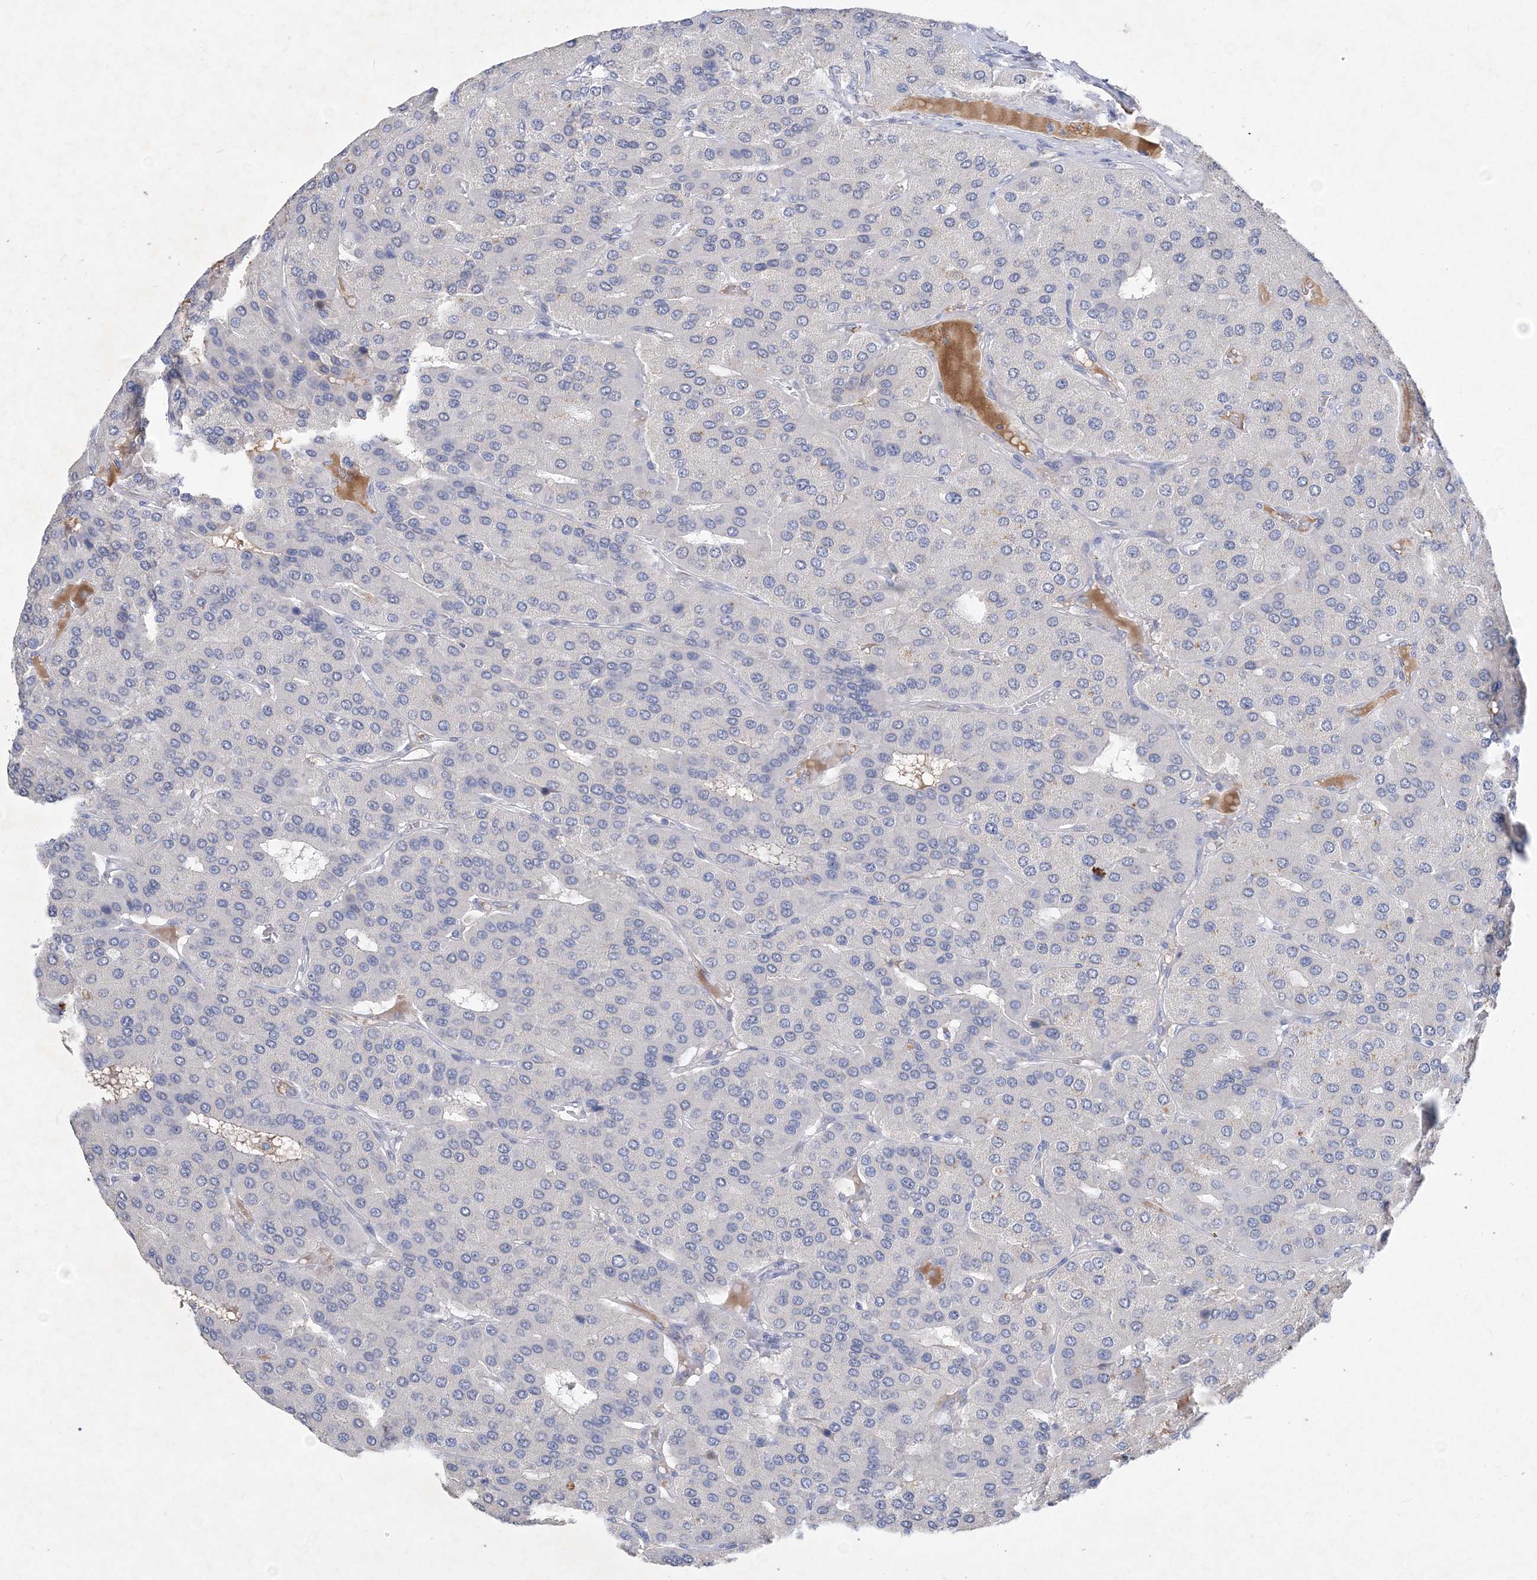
{"staining": {"intensity": "negative", "quantity": "none", "location": "none"}, "tissue": "parathyroid gland", "cell_type": "Glandular cells", "image_type": "normal", "snomed": [{"axis": "morphology", "description": "Normal tissue, NOS"}, {"axis": "morphology", "description": "Adenoma, NOS"}, {"axis": "topography", "description": "Parathyroid gland"}], "caption": "Glandular cells are negative for protein expression in unremarkable human parathyroid gland. Nuclei are stained in blue.", "gene": "C11orf58", "patient": {"sex": "female", "age": 86}}